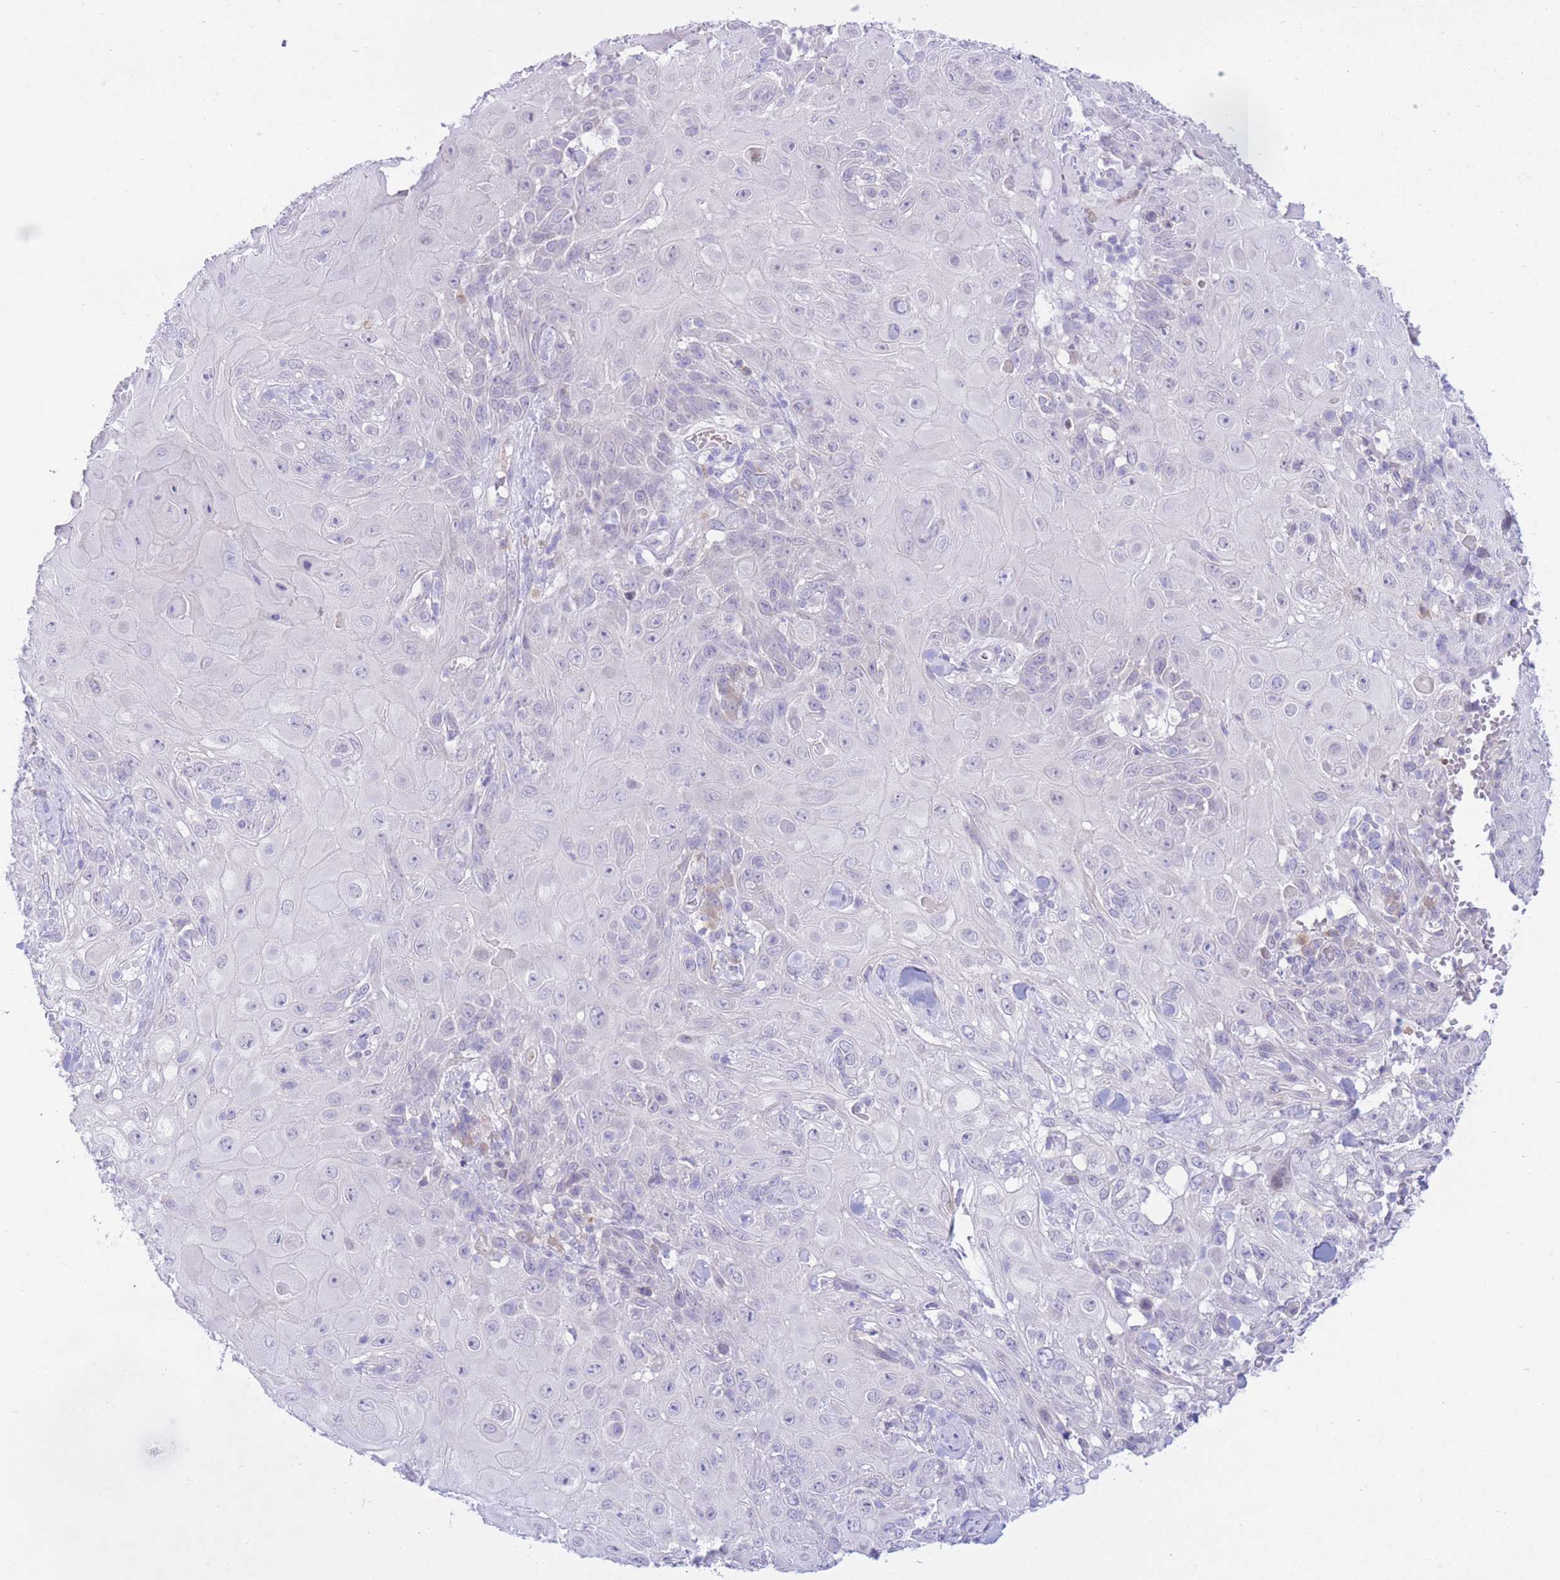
{"staining": {"intensity": "negative", "quantity": "none", "location": "none"}, "tissue": "skin cancer", "cell_type": "Tumor cells", "image_type": "cancer", "snomed": [{"axis": "morphology", "description": "Normal tissue, NOS"}, {"axis": "morphology", "description": "Squamous cell carcinoma, NOS"}, {"axis": "topography", "description": "Skin"}, {"axis": "topography", "description": "Cartilage tissue"}], "caption": "Immunohistochemical staining of human skin cancer (squamous cell carcinoma) exhibits no significant expression in tumor cells.", "gene": "RPL39L", "patient": {"sex": "female", "age": 79}}